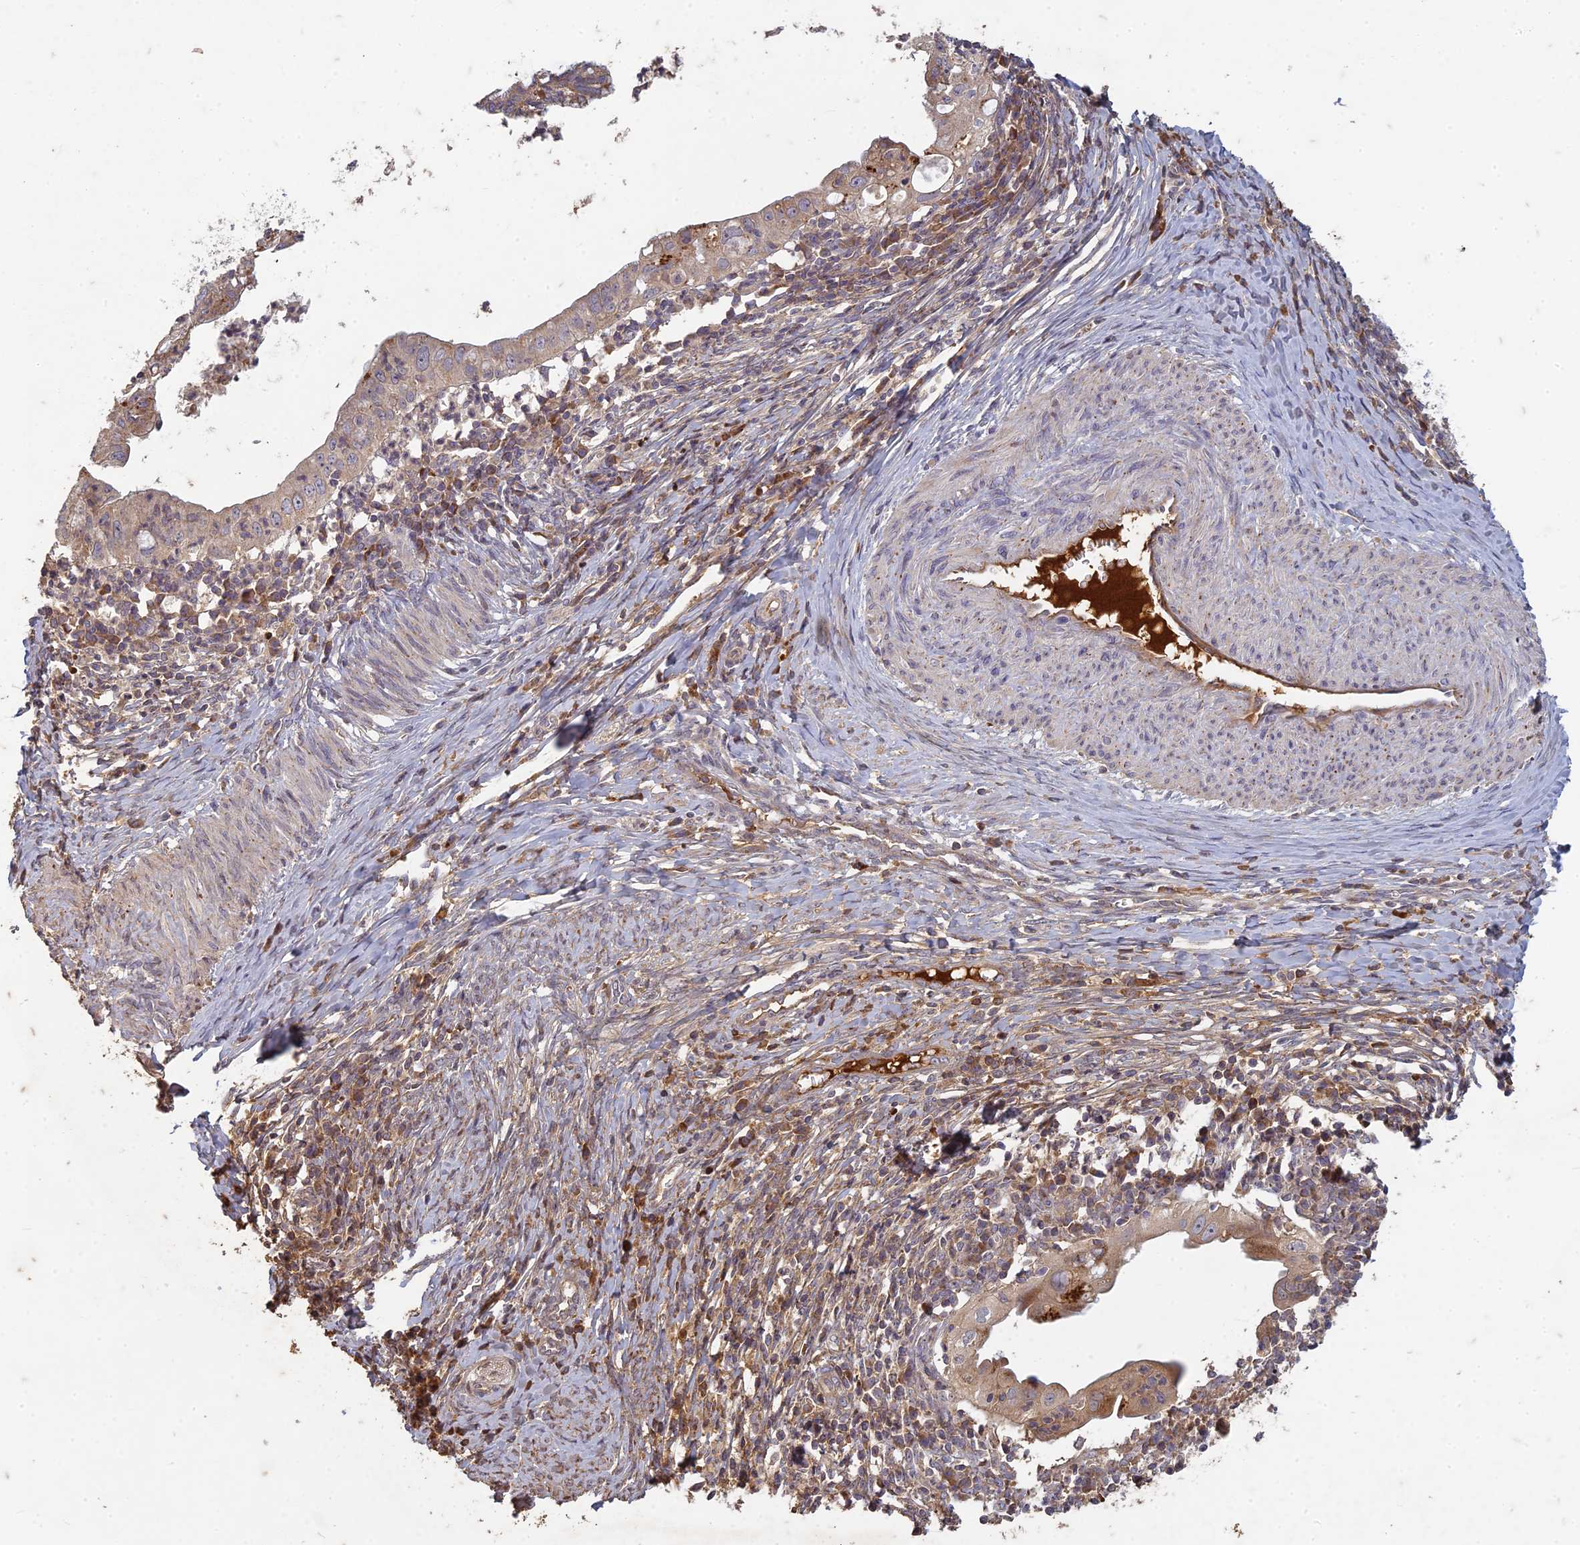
{"staining": {"intensity": "weak", "quantity": ">75%", "location": "cytoplasmic/membranous"}, "tissue": "cervical cancer", "cell_type": "Tumor cells", "image_type": "cancer", "snomed": [{"axis": "morphology", "description": "Adenocarcinoma, NOS"}, {"axis": "topography", "description": "Cervix"}], "caption": "A micrograph of cervical cancer (adenocarcinoma) stained for a protein displays weak cytoplasmic/membranous brown staining in tumor cells.", "gene": "TCF25", "patient": {"sex": "female", "age": 36}}